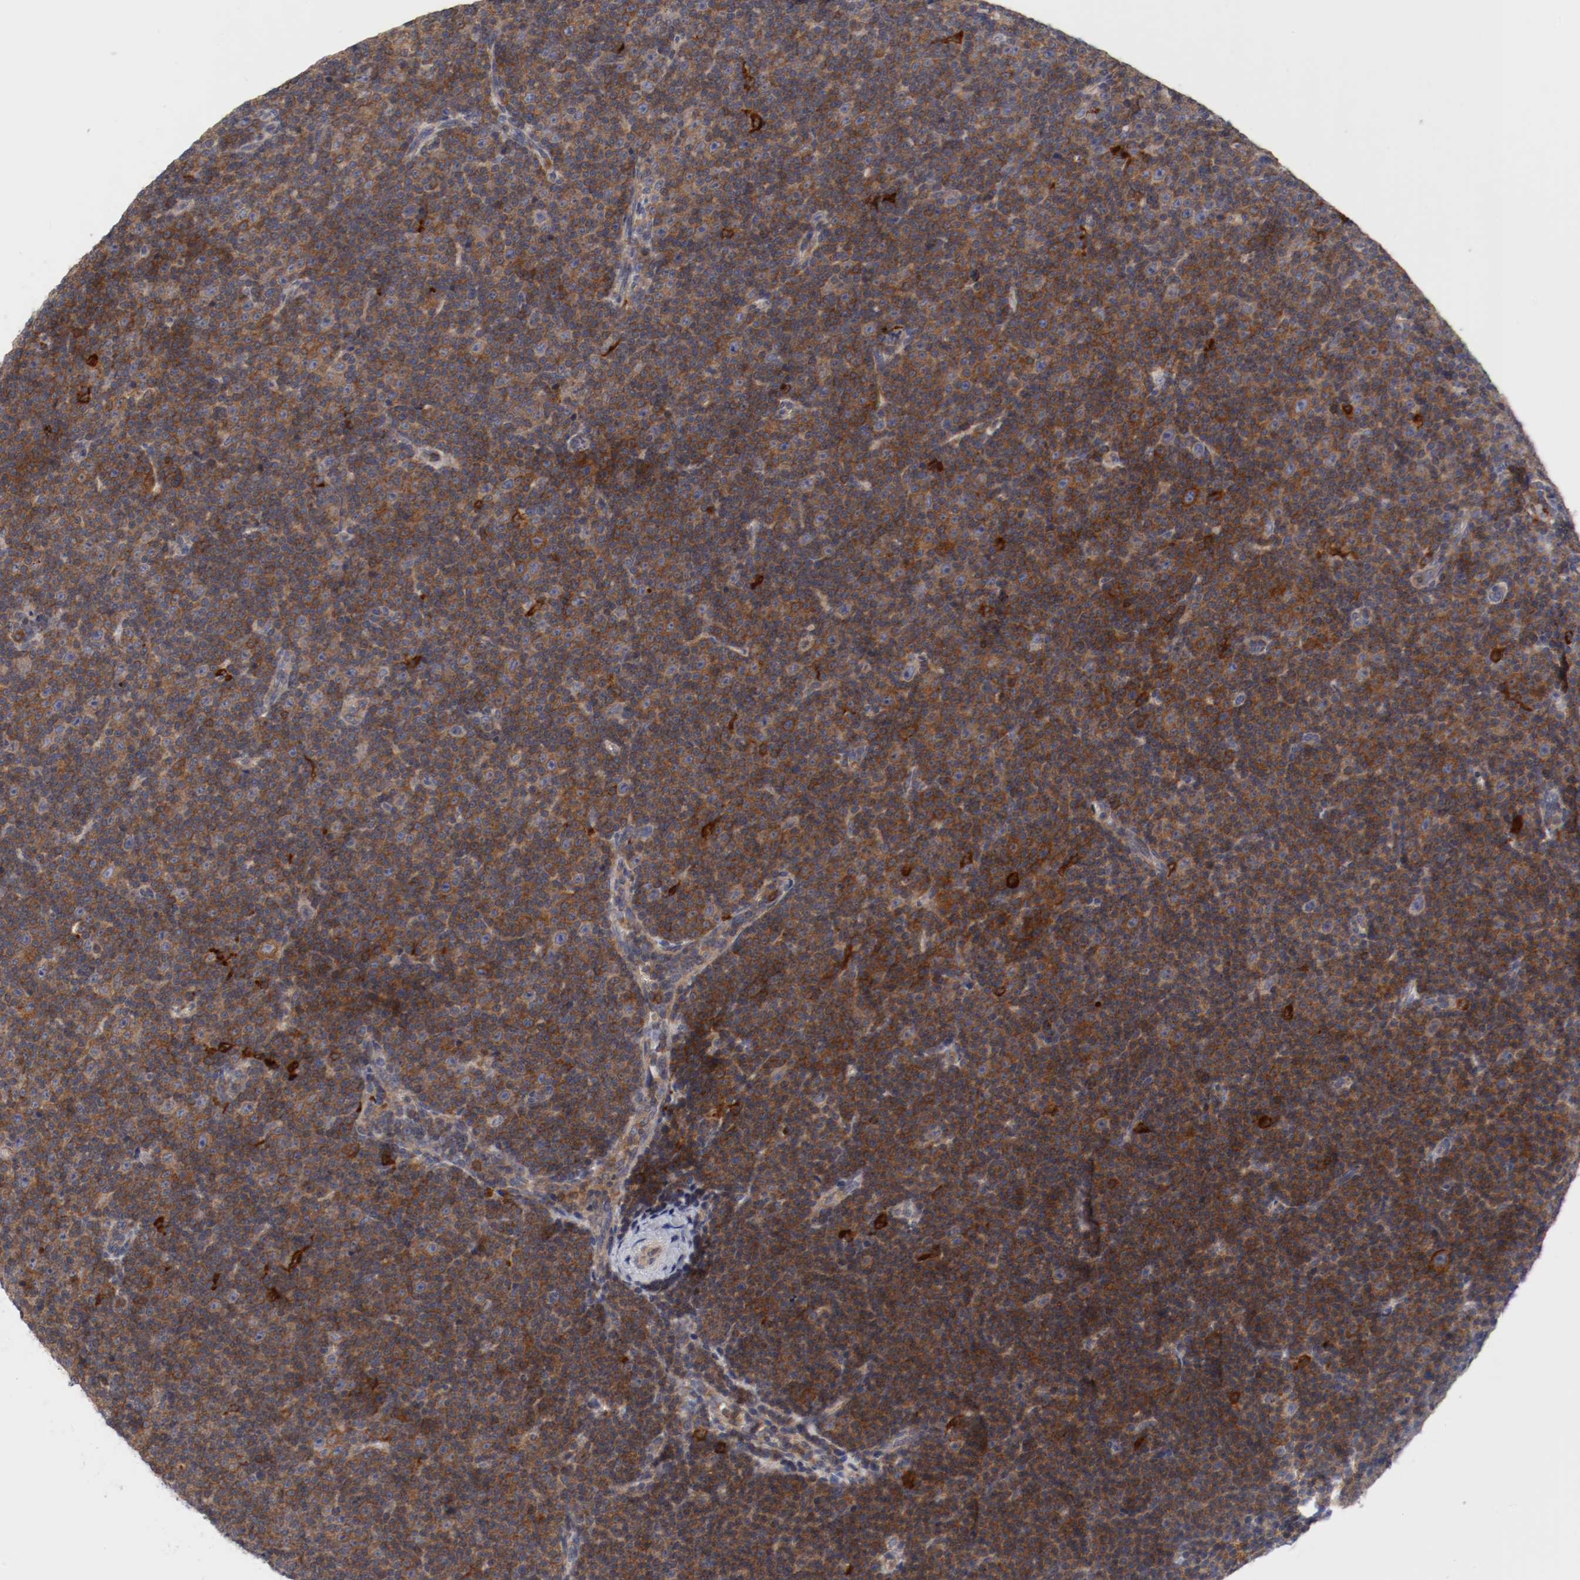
{"staining": {"intensity": "moderate", "quantity": ">75%", "location": "cytoplasmic/membranous"}, "tissue": "lymphoma", "cell_type": "Tumor cells", "image_type": "cancer", "snomed": [{"axis": "morphology", "description": "Malignant lymphoma, non-Hodgkin's type, Low grade"}, {"axis": "topography", "description": "Lymph node"}], "caption": "Malignant lymphoma, non-Hodgkin's type (low-grade) stained for a protein shows moderate cytoplasmic/membranous positivity in tumor cells. Using DAB (3,3'-diaminobenzidine) (brown) and hematoxylin (blue) stains, captured at high magnification using brightfield microscopy.", "gene": "CBL", "patient": {"sex": "female", "age": 67}}